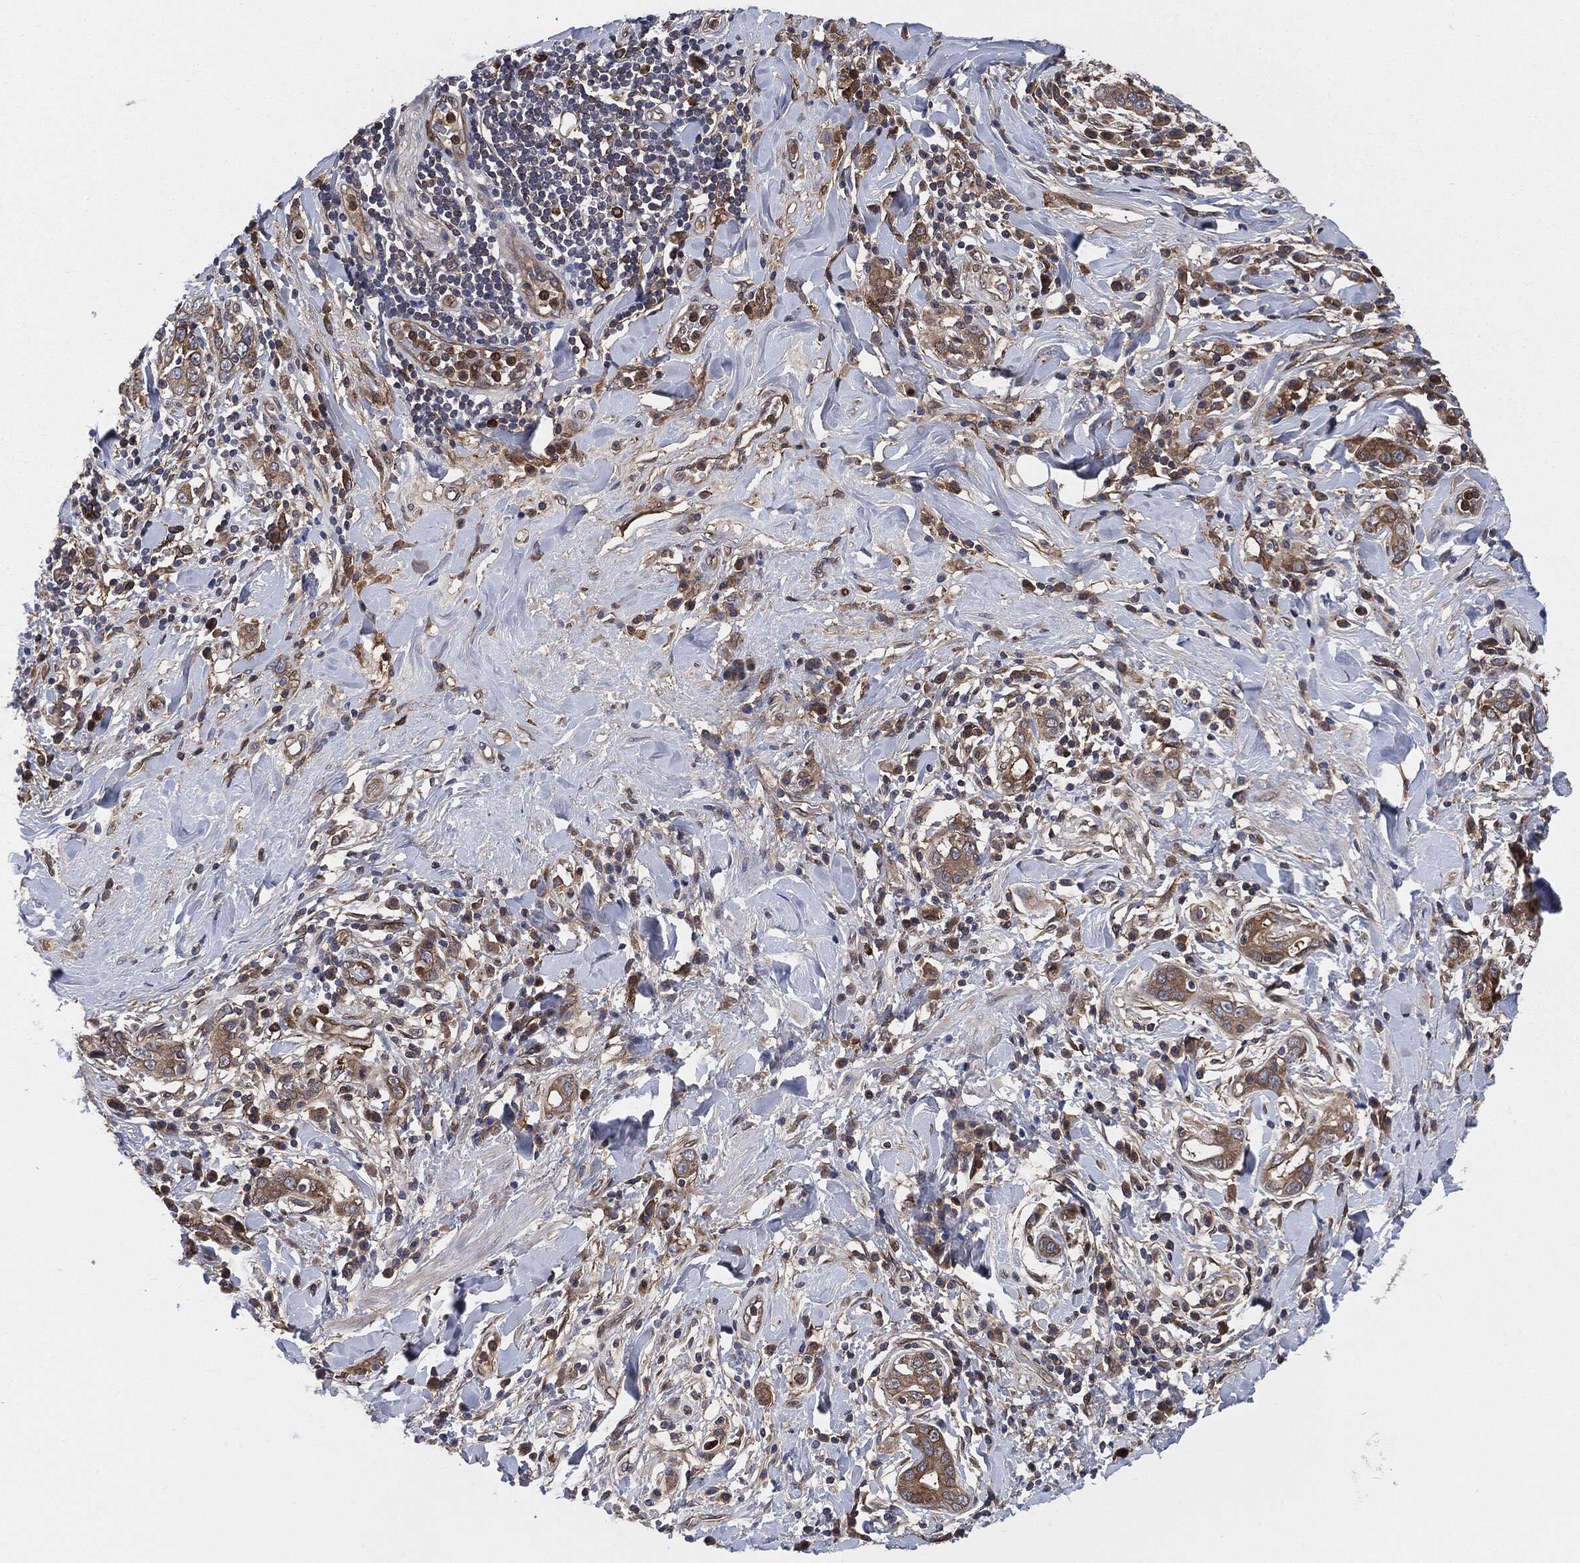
{"staining": {"intensity": "moderate", "quantity": "25%-75%", "location": "cytoplasmic/membranous"}, "tissue": "stomach cancer", "cell_type": "Tumor cells", "image_type": "cancer", "snomed": [{"axis": "morphology", "description": "Adenocarcinoma, NOS"}, {"axis": "topography", "description": "Stomach"}], "caption": "Immunohistochemical staining of stomach cancer reveals medium levels of moderate cytoplasmic/membranous expression in approximately 25%-75% of tumor cells. (DAB IHC, brown staining for protein, blue staining for nuclei).", "gene": "XPNPEP1", "patient": {"sex": "male", "age": 79}}